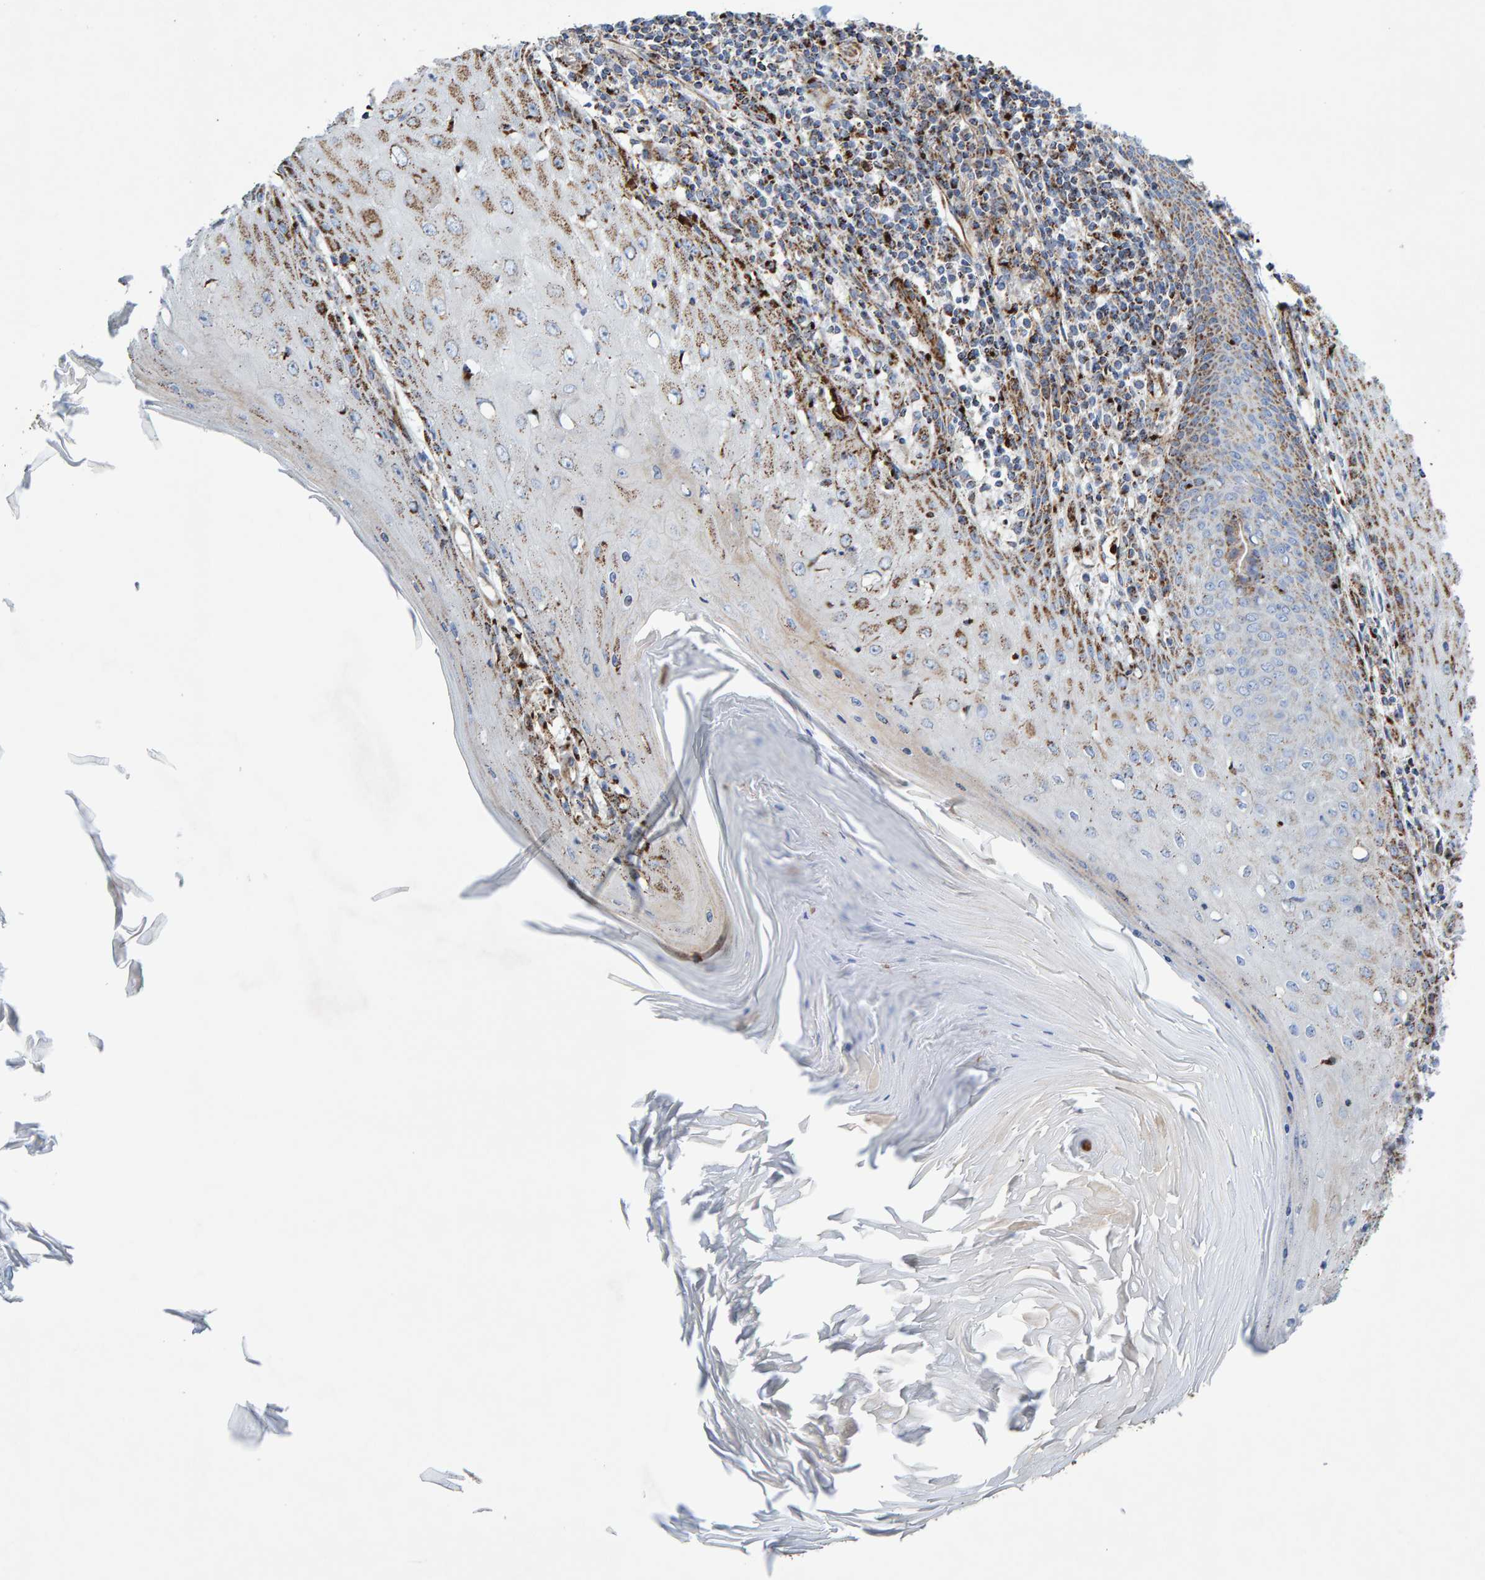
{"staining": {"intensity": "moderate", "quantity": "25%-75%", "location": "cytoplasmic/membranous"}, "tissue": "skin cancer", "cell_type": "Tumor cells", "image_type": "cancer", "snomed": [{"axis": "morphology", "description": "Squamous cell carcinoma, NOS"}, {"axis": "topography", "description": "Skin"}], "caption": "DAB immunohistochemical staining of human skin cancer (squamous cell carcinoma) reveals moderate cytoplasmic/membranous protein expression in approximately 25%-75% of tumor cells.", "gene": "GGTA1", "patient": {"sex": "female", "age": 73}}